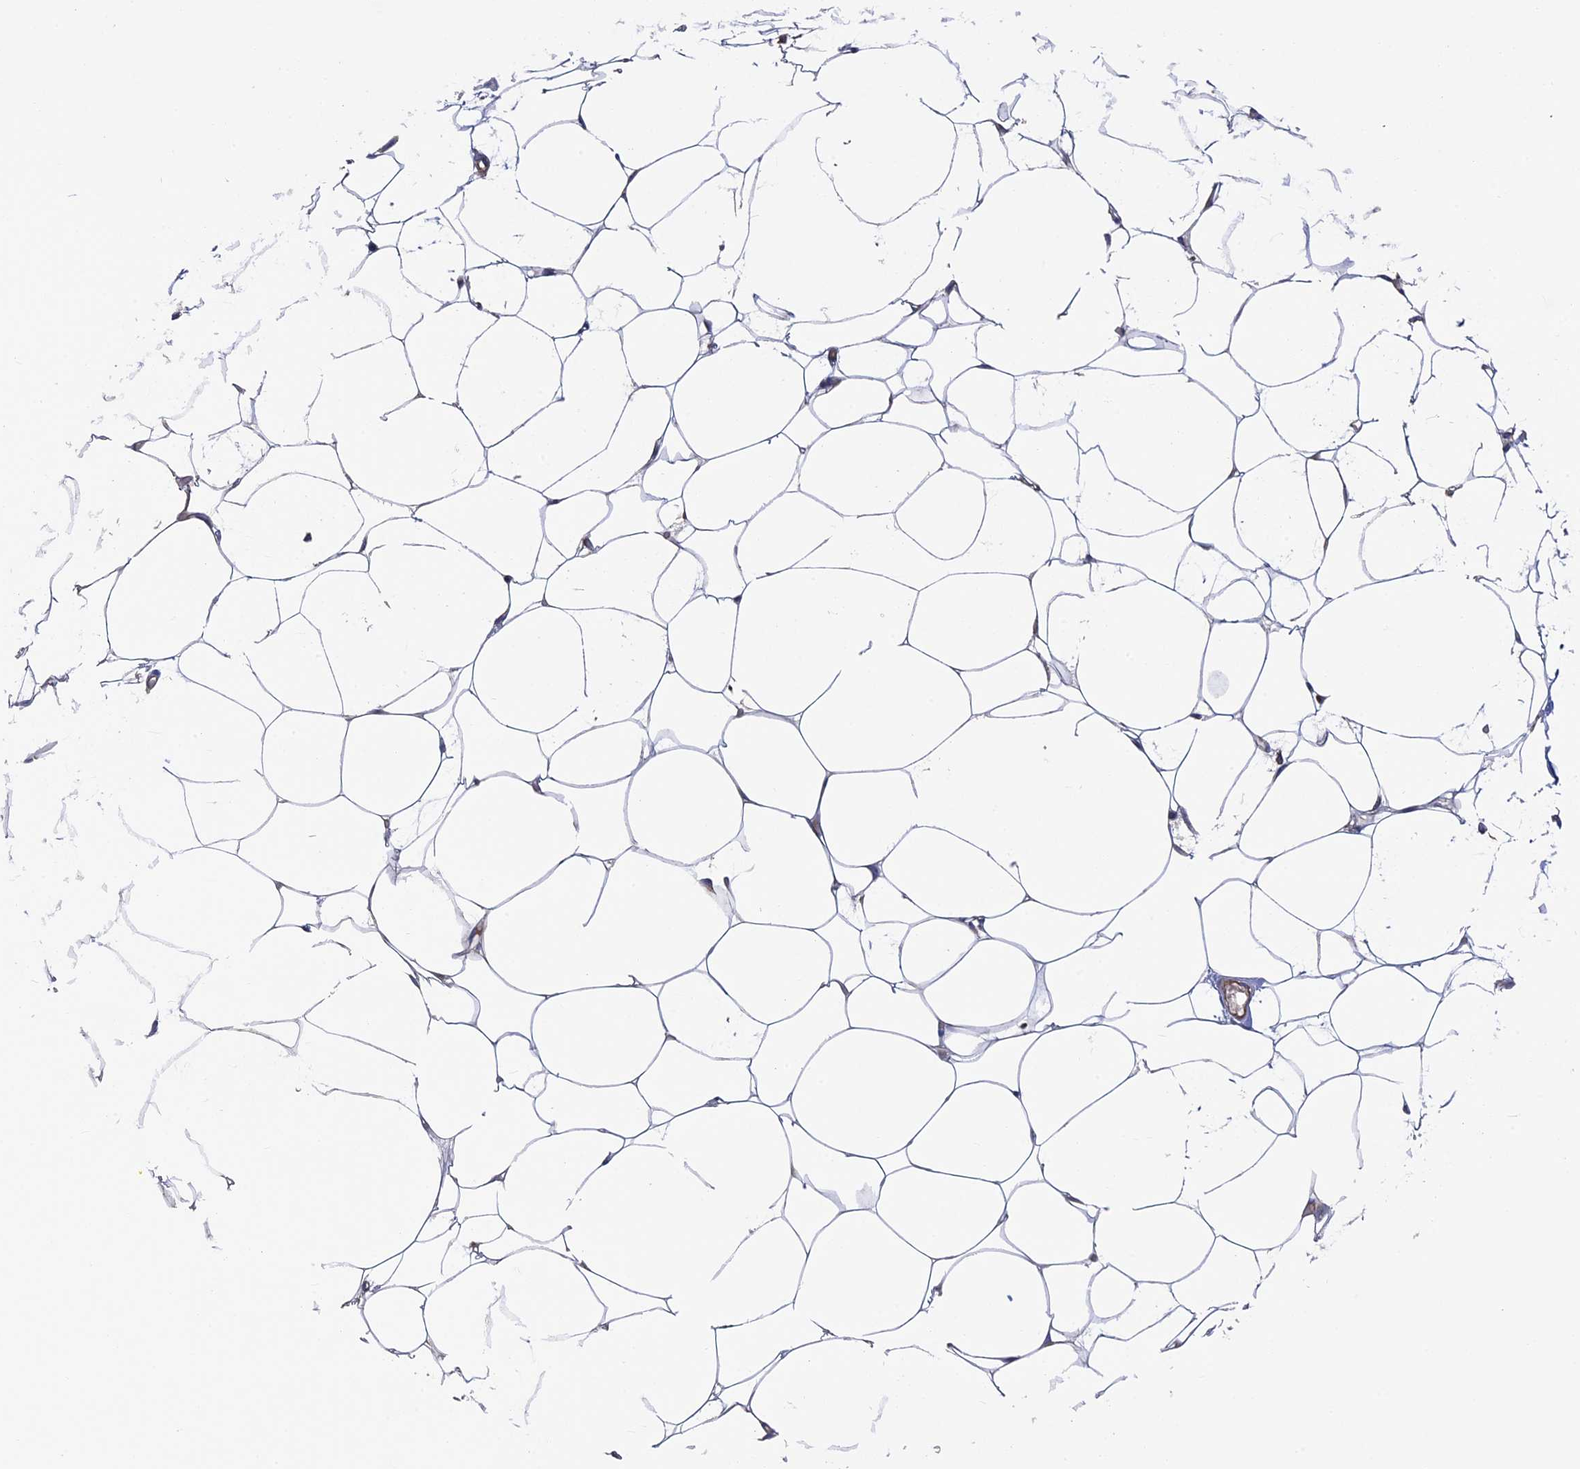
{"staining": {"intensity": "negative", "quantity": "none", "location": "none"}, "tissue": "adipose tissue", "cell_type": "Adipocytes", "image_type": "normal", "snomed": [{"axis": "morphology", "description": "Normal tissue, NOS"}, {"axis": "topography", "description": "Breast"}], "caption": "Immunohistochemistry (IHC) photomicrograph of benign adipose tissue: adipose tissue stained with DAB (3,3'-diaminobenzidine) shows no significant protein expression in adipocytes.", "gene": "DNAJC3", "patient": {"sex": "female", "age": 23}}